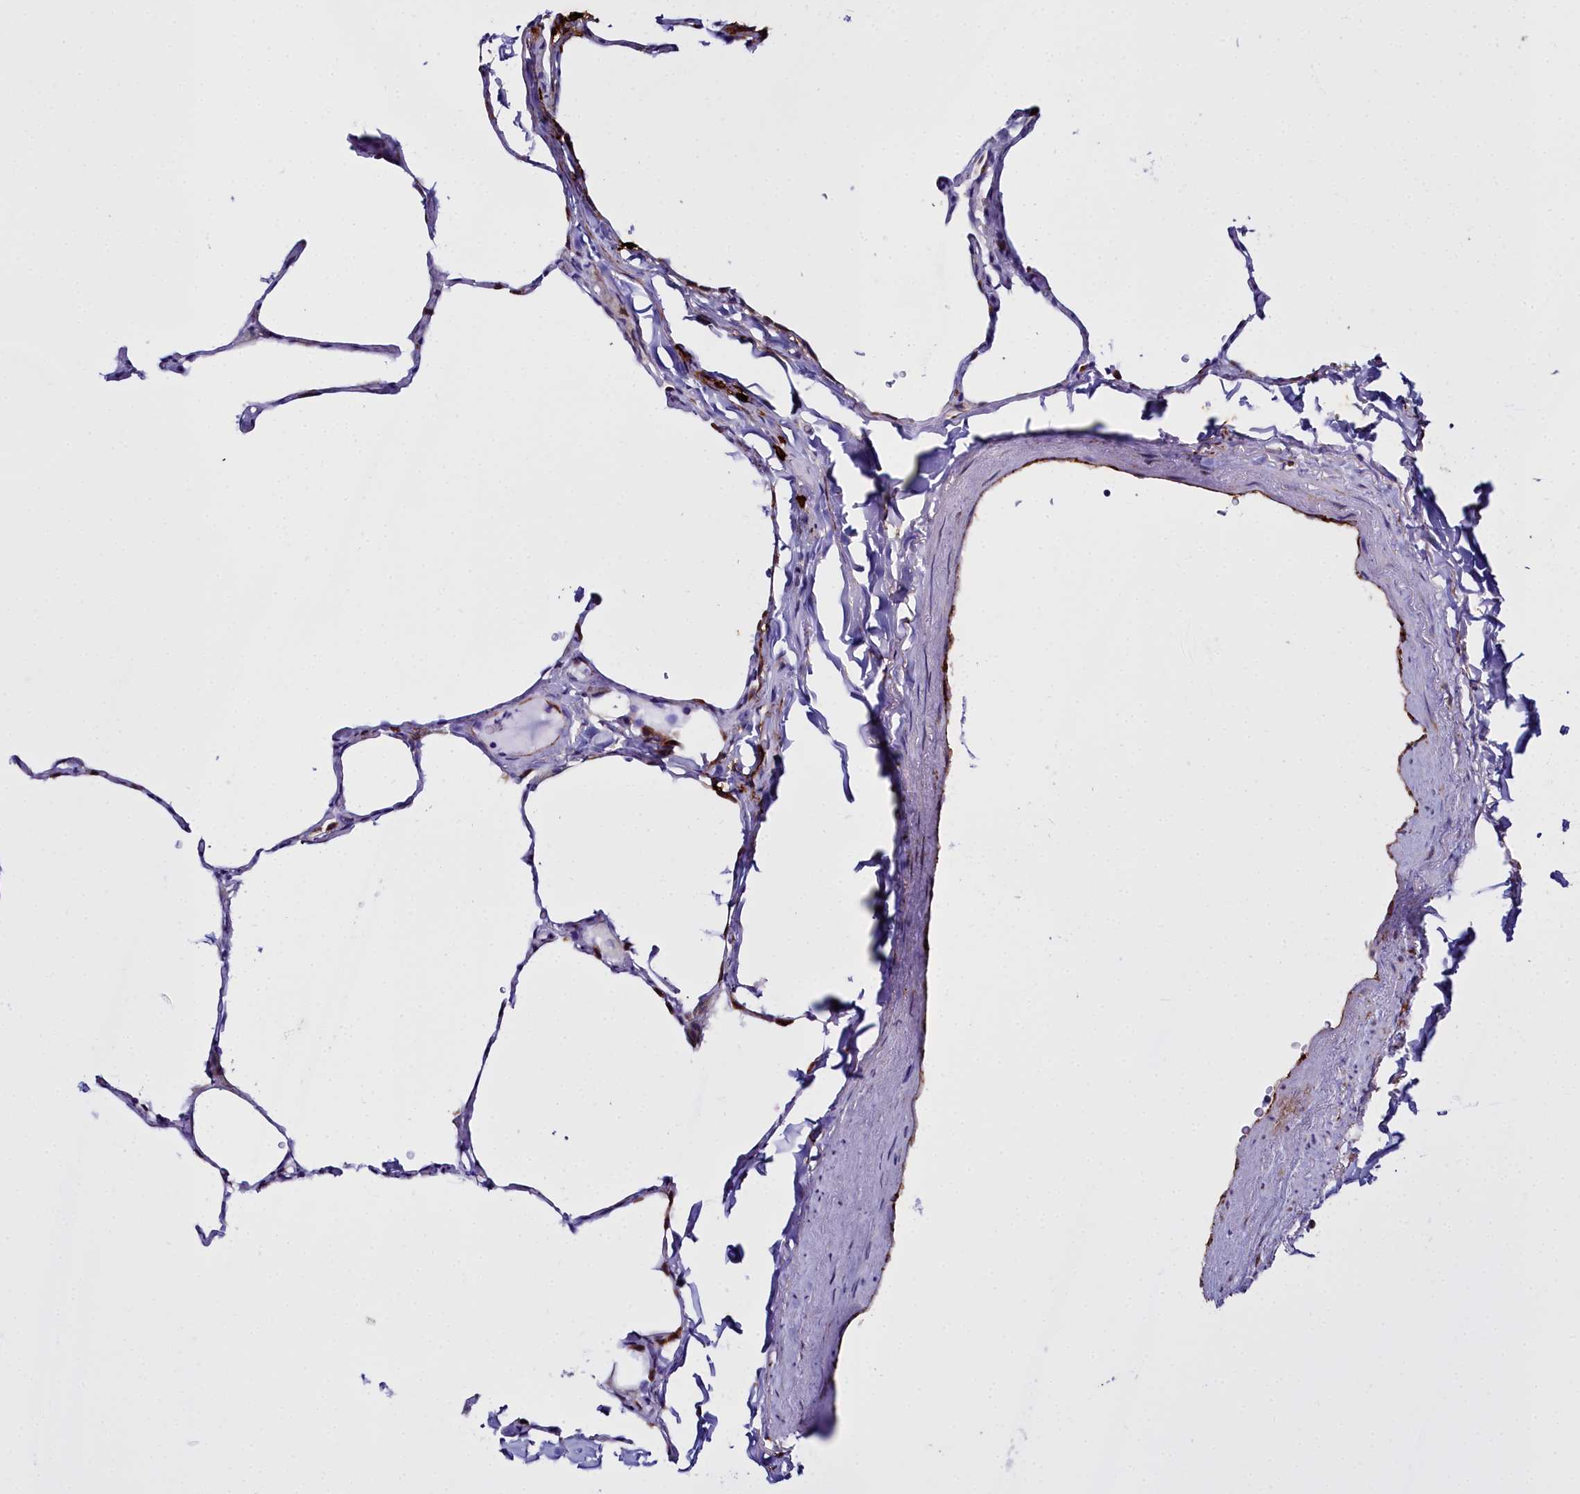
{"staining": {"intensity": "strong", "quantity": "<25%", "location": "cytoplasmic/membranous"}, "tissue": "lung", "cell_type": "Alveolar cells", "image_type": "normal", "snomed": [{"axis": "morphology", "description": "Normal tissue, NOS"}, {"axis": "topography", "description": "Lung"}], "caption": "This photomicrograph demonstrates normal lung stained with immunohistochemistry to label a protein in brown. The cytoplasmic/membranous of alveolar cells show strong positivity for the protein. Nuclei are counter-stained blue.", "gene": "TXNDC5", "patient": {"sex": "male", "age": 65}}